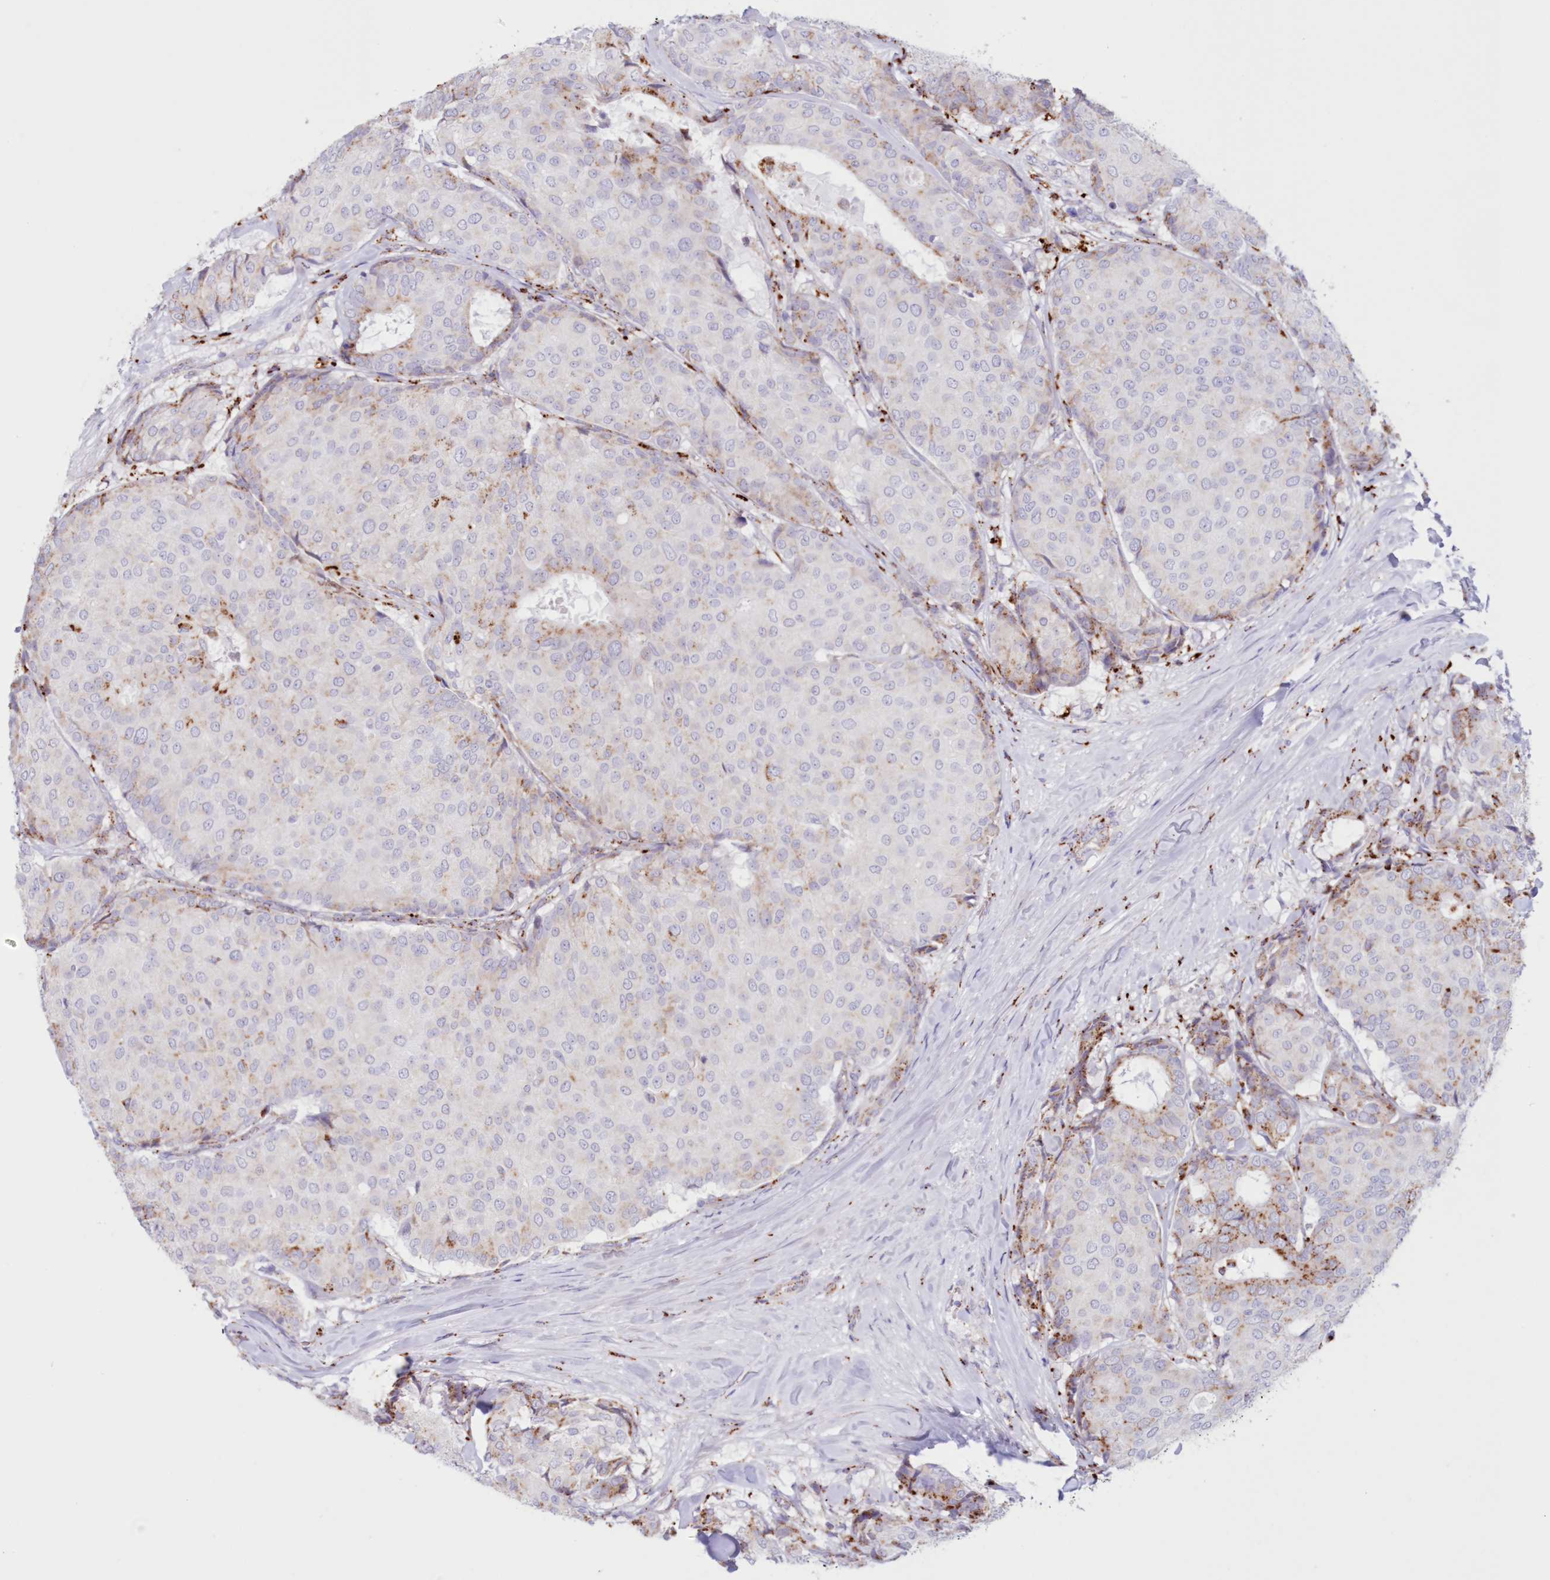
{"staining": {"intensity": "moderate", "quantity": "<25%", "location": "cytoplasmic/membranous"}, "tissue": "breast cancer", "cell_type": "Tumor cells", "image_type": "cancer", "snomed": [{"axis": "morphology", "description": "Duct carcinoma"}, {"axis": "topography", "description": "Breast"}], "caption": "Breast intraductal carcinoma stained with DAB immunohistochemistry displays low levels of moderate cytoplasmic/membranous positivity in approximately <25% of tumor cells.", "gene": "TPP1", "patient": {"sex": "female", "age": 75}}